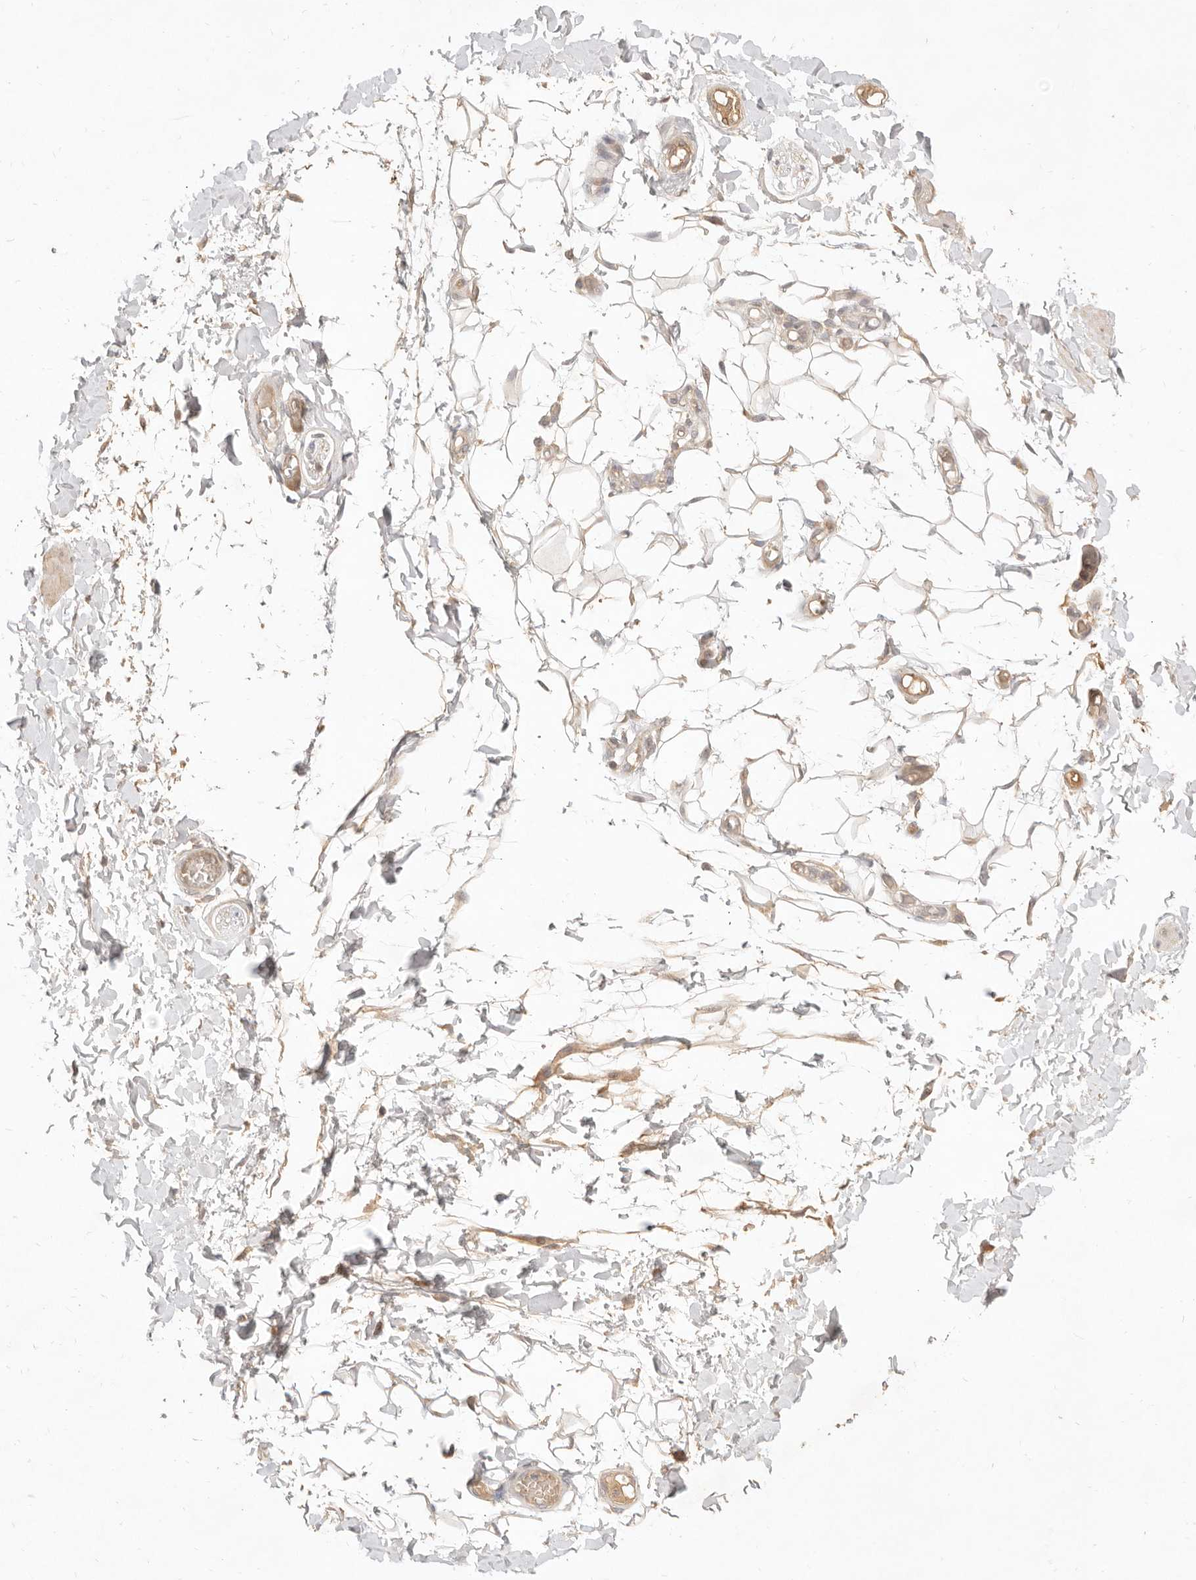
{"staining": {"intensity": "negative", "quantity": "none", "location": "none"}, "tissue": "adipose tissue", "cell_type": "Adipocytes", "image_type": "normal", "snomed": [{"axis": "morphology", "description": "Normal tissue, NOS"}, {"axis": "topography", "description": "Adipose tissue"}, {"axis": "topography", "description": "Vascular tissue"}, {"axis": "topography", "description": "Peripheral nerve tissue"}], "caption": "Image shows no protein staining in adipocytes of normal adipose tissue. The staining is performed using DAB brown chromogen with nuclei counter-stained in using hematoxylin.", "gene": "MEP1A", "patient": {"sex": "male", "age": 25}}